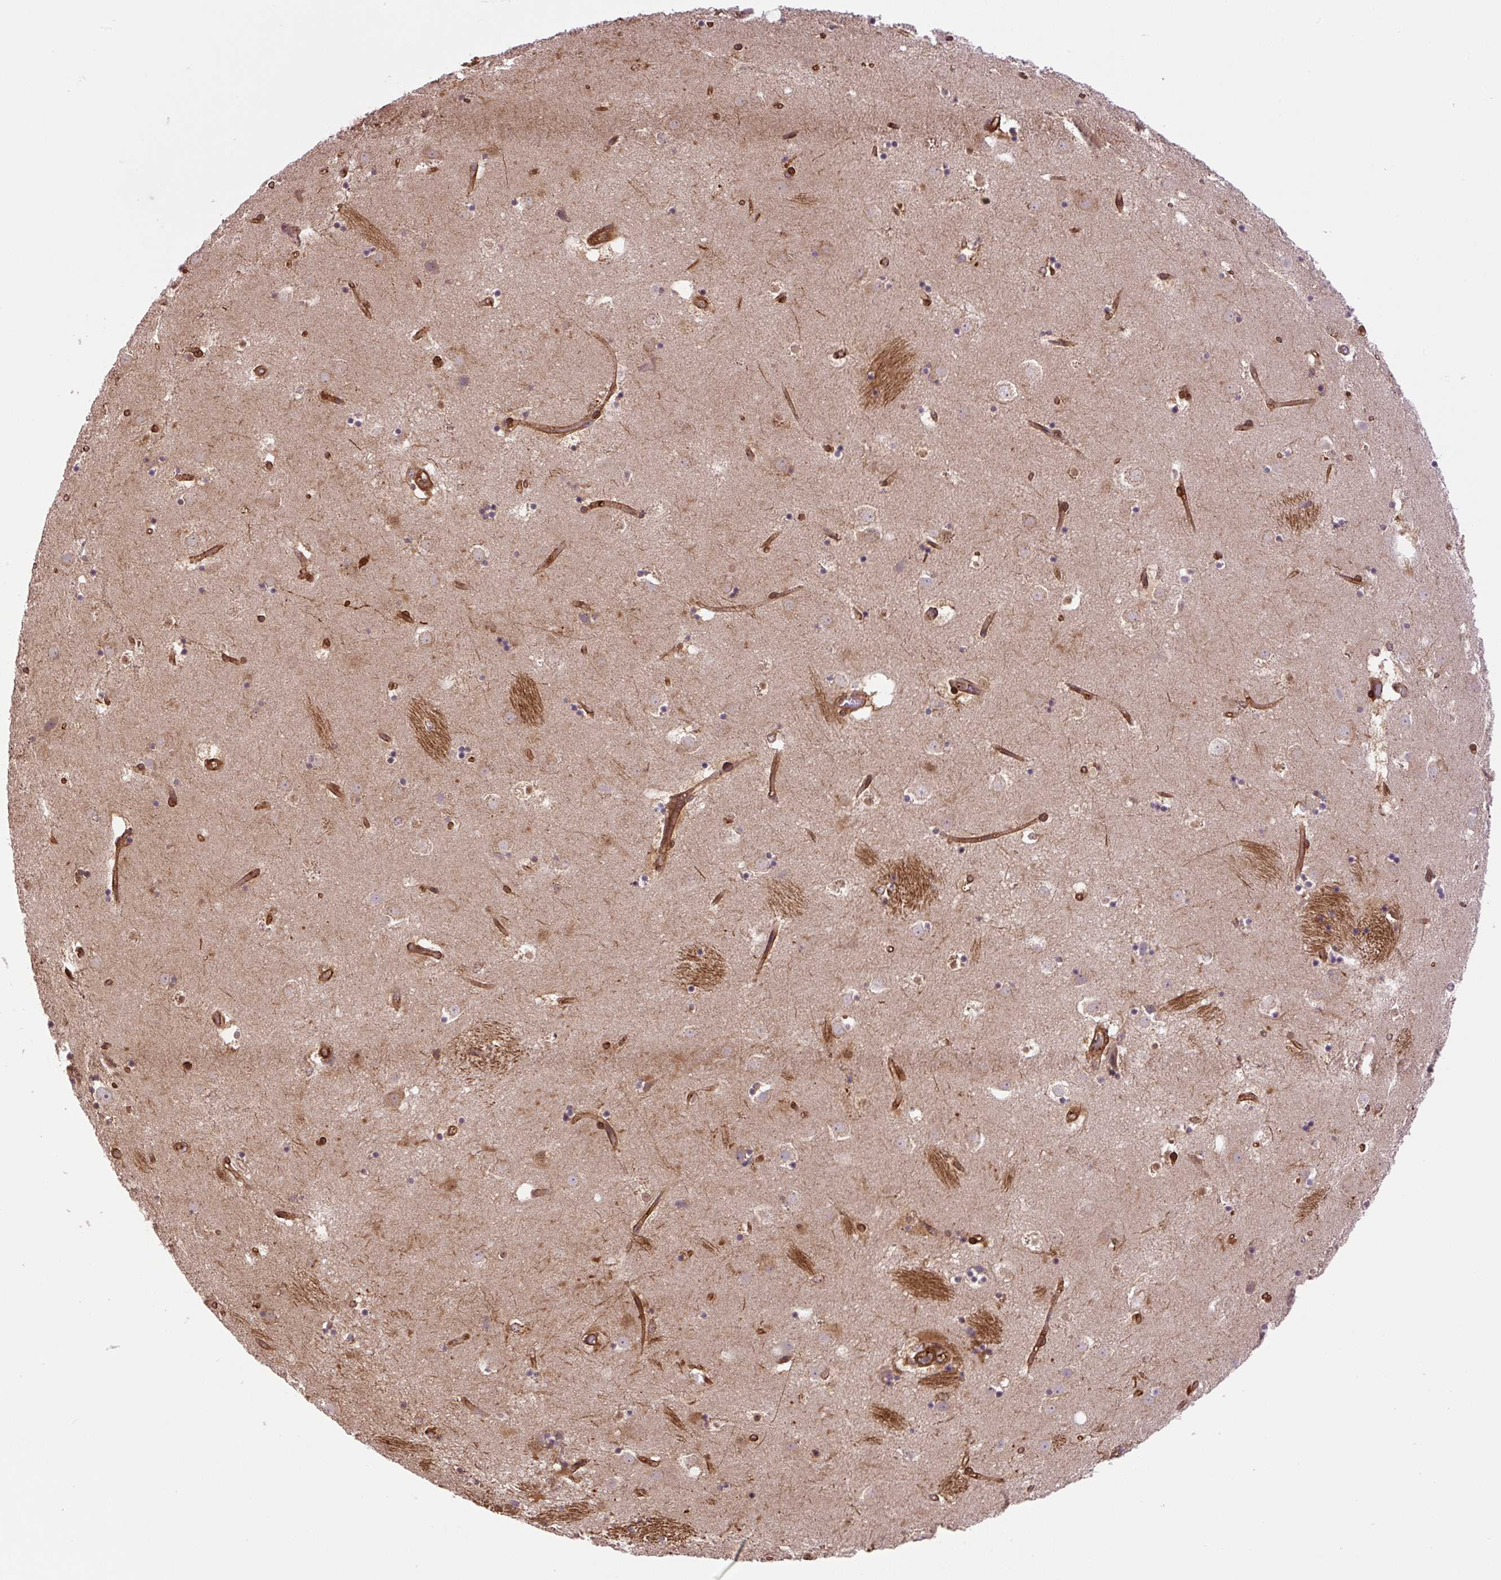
{"staining": {"intensity": "moderate", "quantity": "<25%", "location": "cytoplasmic/membranous"}, "tissue": "caudate", "cell_type": "Glial cells", "image_type": "normal", "snomed": [{"axis": "morphology", "description": "Normal tissue, NOS"}, {"axis": "topography", "description": "Lateral ventricle wall"}], "caption": "Protein expression analysis of benign caudate demonstrates moderate cytoplasmic/membranous staining in about <25% of glial cells.", "gene": "SEPTIN10", "patient": {"sex": "male", "age": 58}}